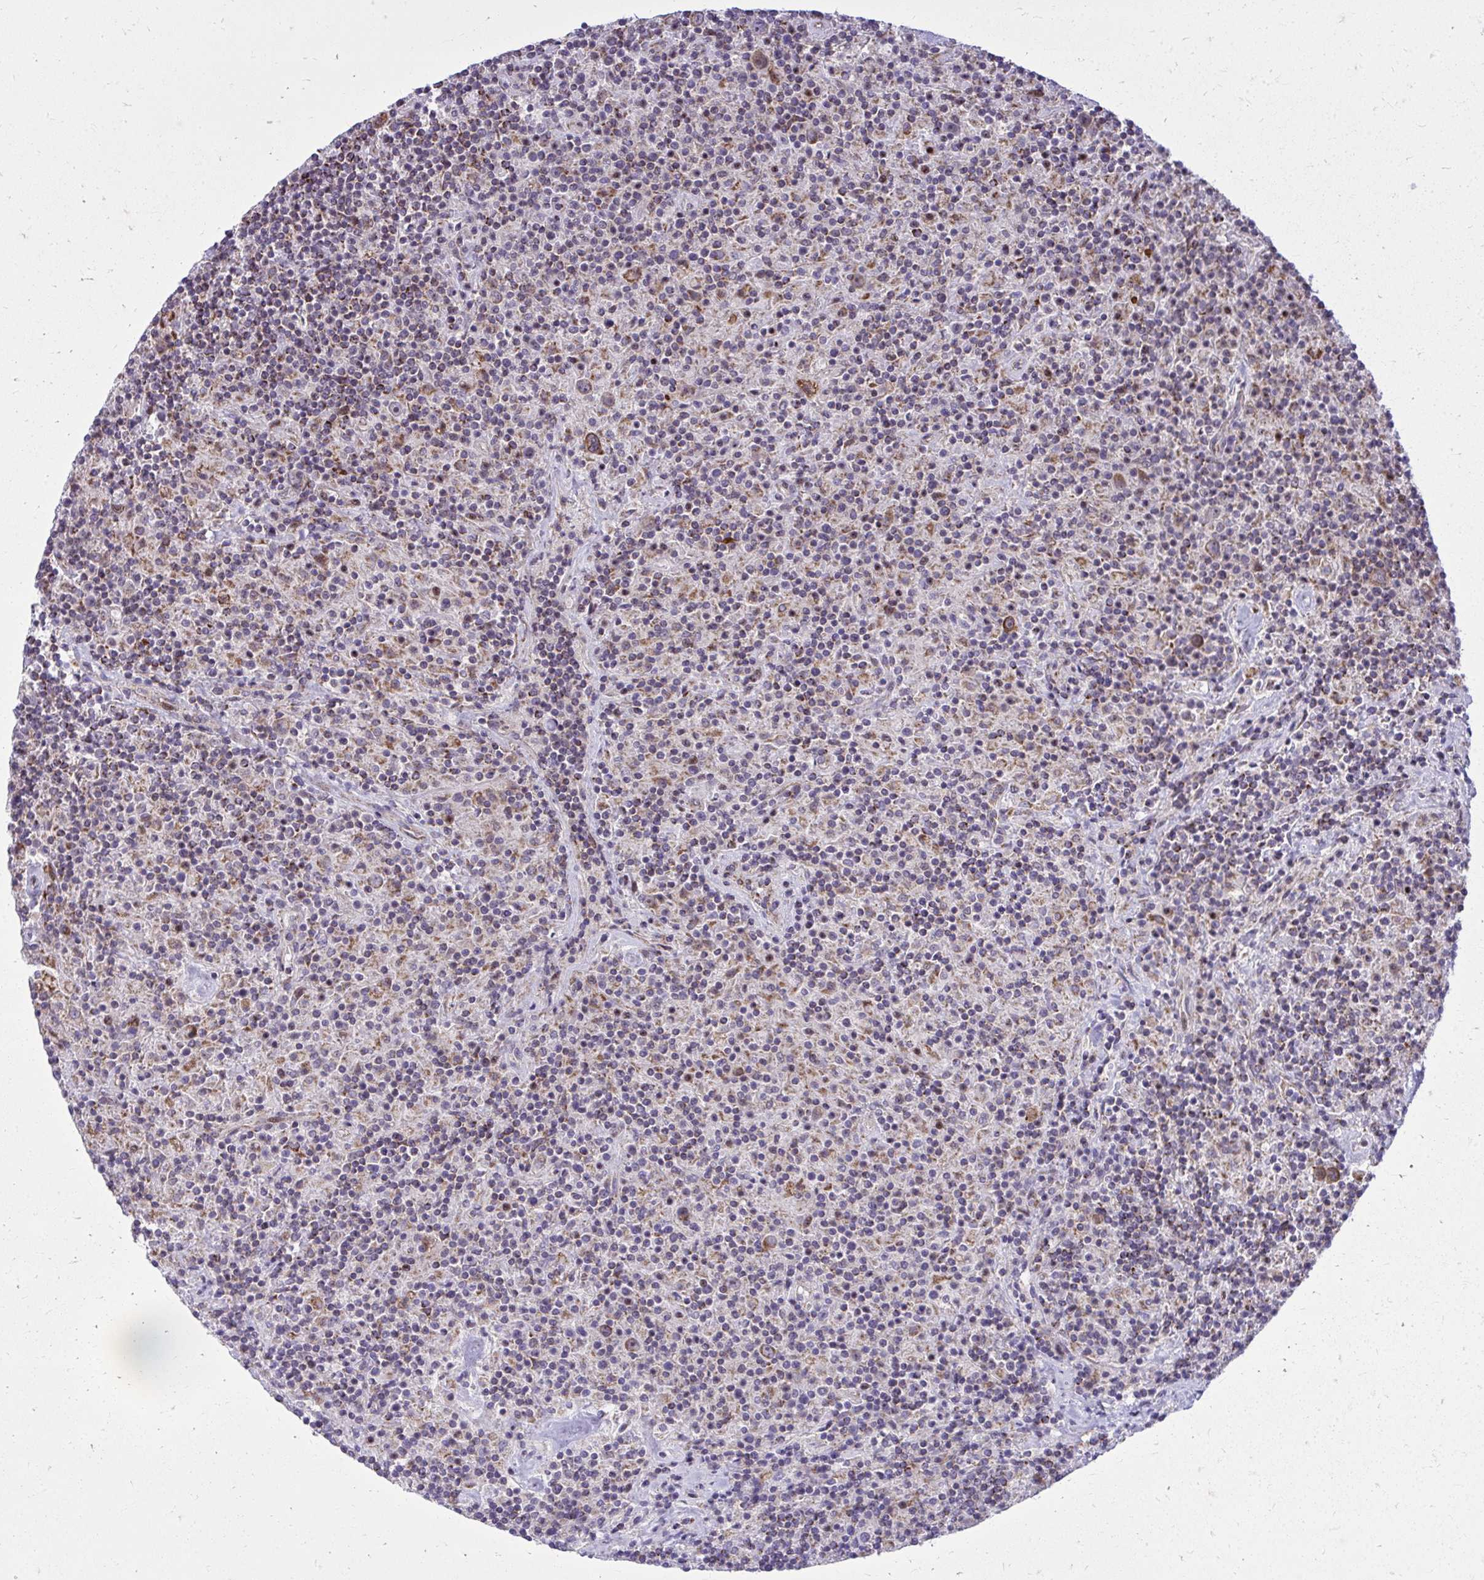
{"staining": {"intensity": "moderate", "quantity": ">75%", "location": "cytoplasmic/membranous"}, "tissue": "lymphoma", "cell_type": "Tumor cells", "image_type": "cancer", "snomed": [{"axis": "morphology", "description": "Hodgkin's disease, NOS"}, {"axis": "topography", "description": "Lymph node"}], "caption": "Tumor cells show medium levels of moderate cytoplasmic/membranous expression in about >75% of cells in lymphoma.", "gene": "GPRIN3", "patient": {"sex": "male", "age": 70}}